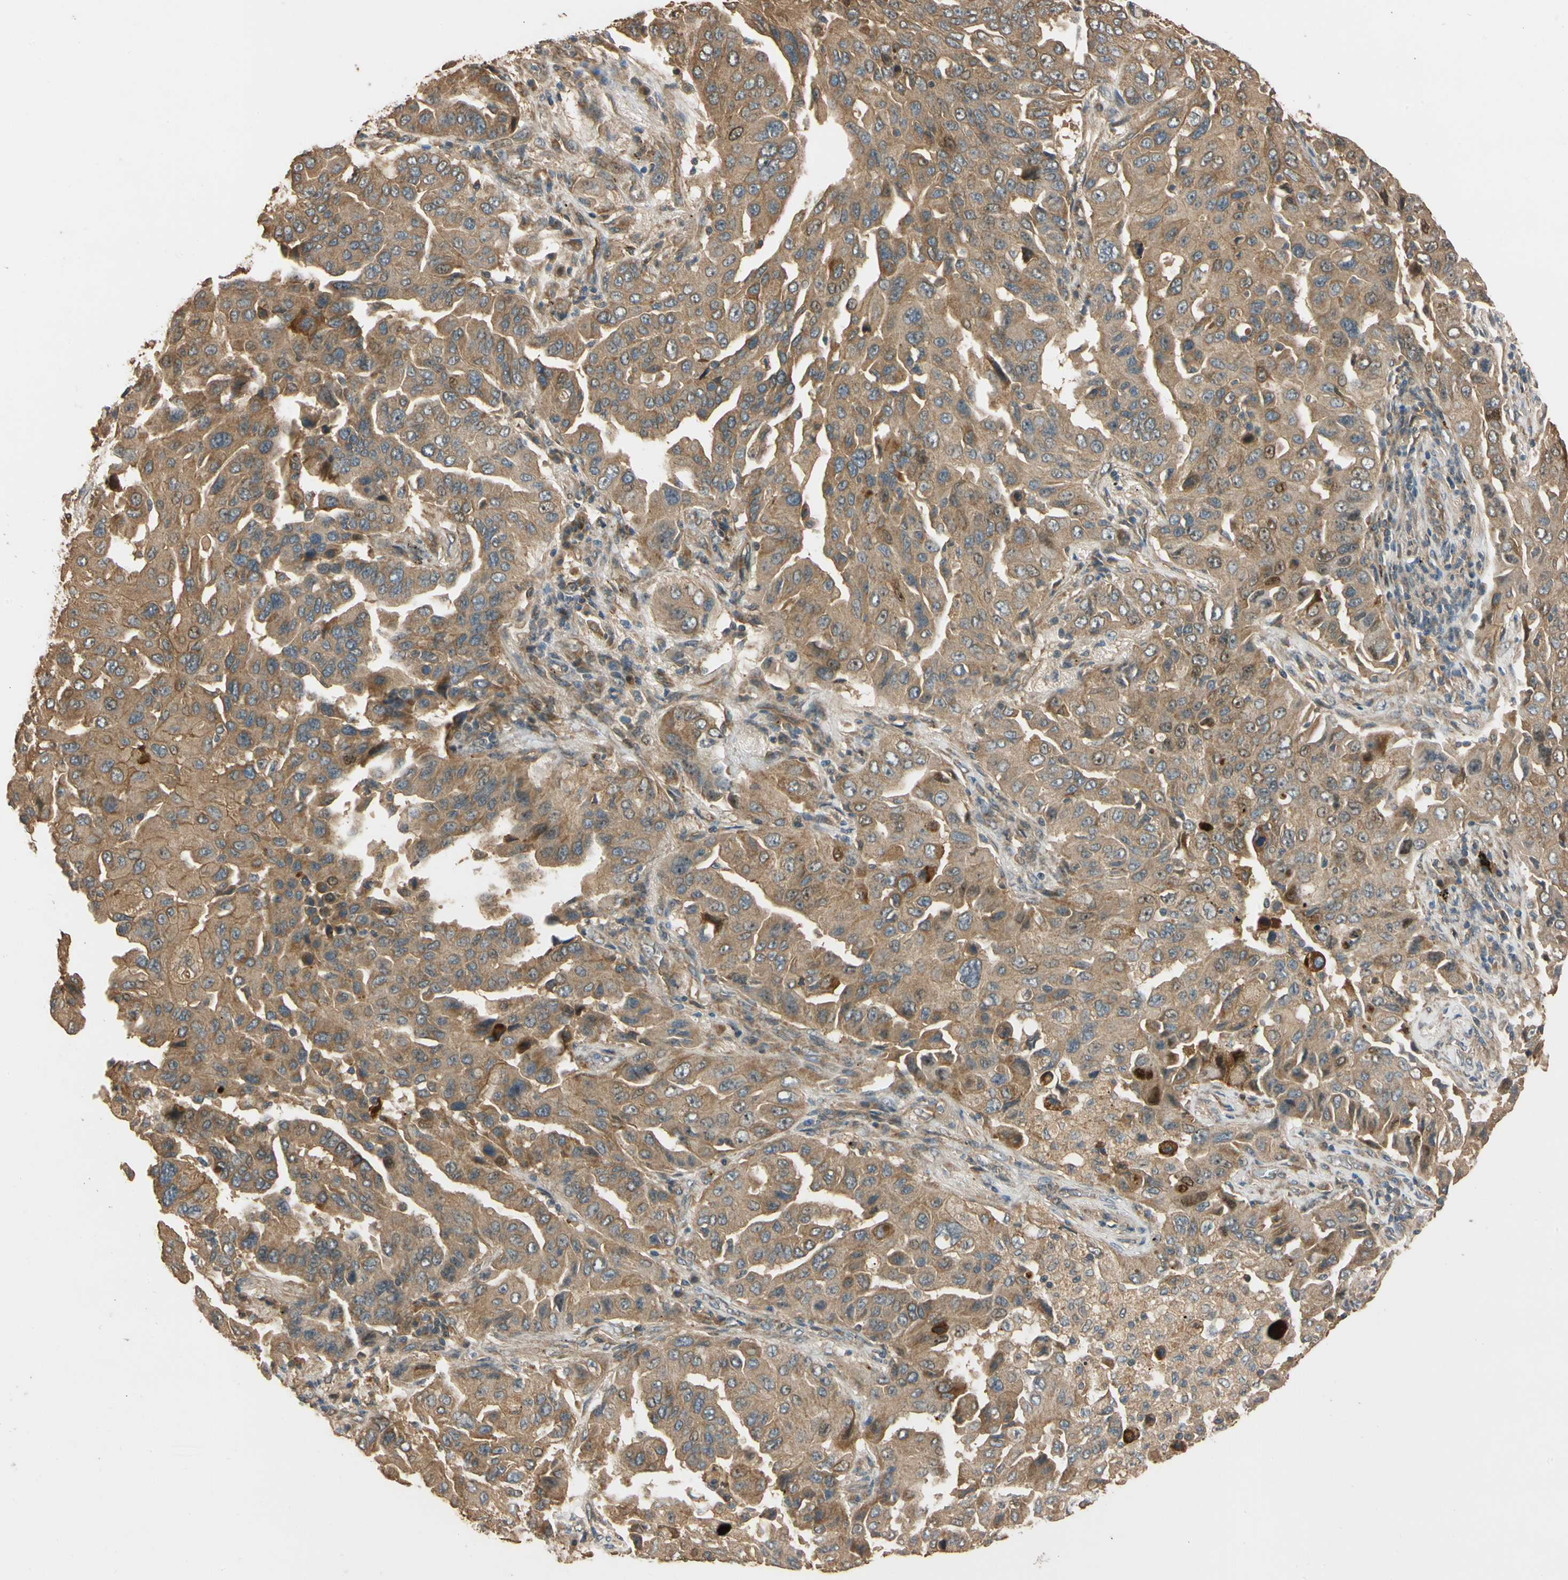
{"staining": {"intensity": "moderate", "quantity": ">75%", "location": "cytoplasmic/membranous"}, "tissue": "lung cancer", "cell_type": "Tumor cells", "image_type": "cancer", "snomed": [{"axis": "morphology", "description": "Adenocarcinoma, NOS"}, {"axis": "topography", "description": "Lung"}], "caption": "Protein staining demonstrates moderate cytoplasmic/membranous staining in approximately >75% of tumor cells in lung adenocarcinoma. Using DAB (3,3'-diaminobenzidine) (brown) and hematoxylin (blue) stains, captured at high magnification using brightfield microscopy.", "gene": "MGRN1", "patient": {"sex": "female", "age": 65}}